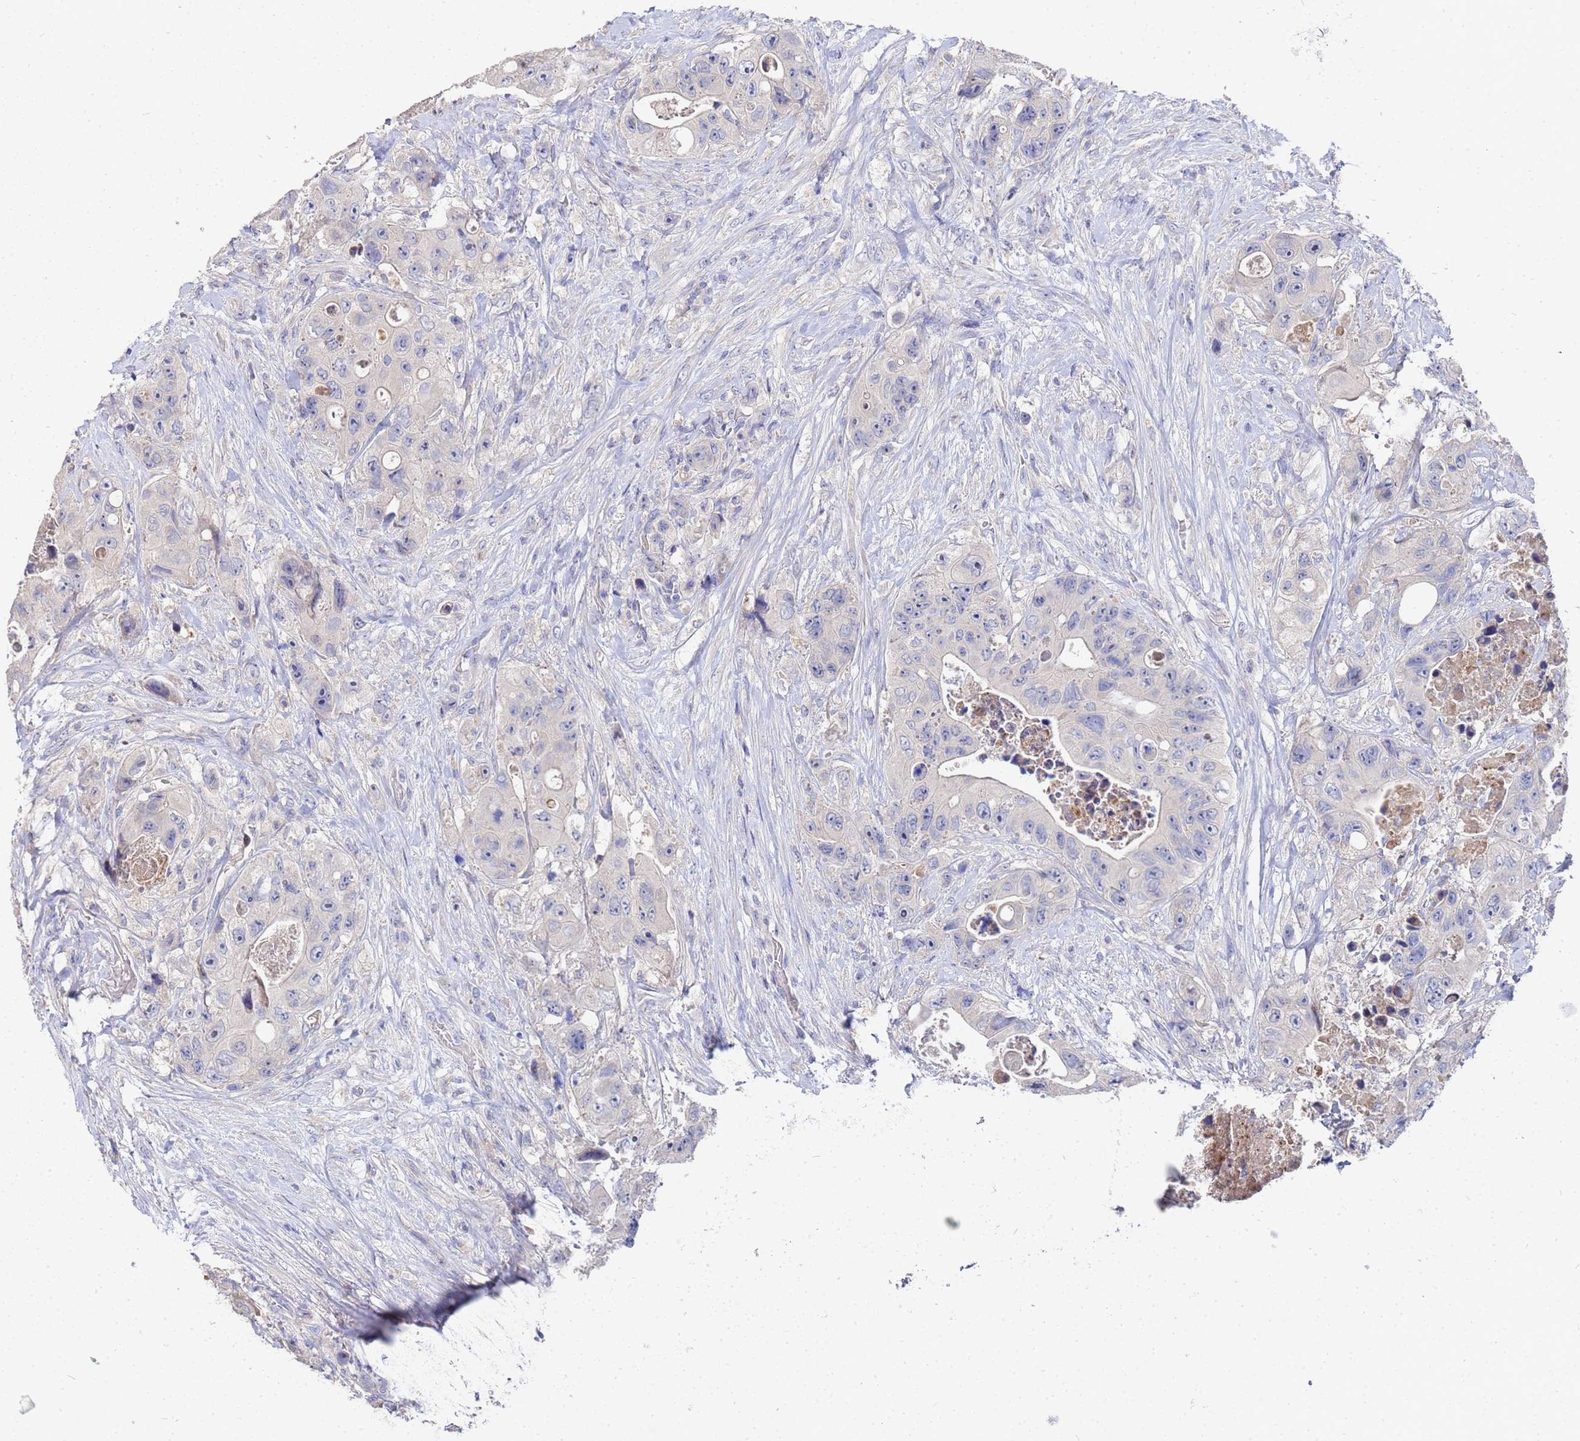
{"staining": {"intensity": "negative", "quantity": "none", "location": "none"}, "tissue": "colorectal cancer", "cell_type": "Tumor cells", "image_type": "cancer", "snomed": [{"axis": "morphology", "description": "Adenocarcinoma, NOS"}, {"axis": "topography", "description": "Colon"}], "caption": "Tumor cells are negative for brown protein staining in colorectal adenocarcinoma.", "gene": "TCP10L", "patient": {"sex": "female", "age": 46}}